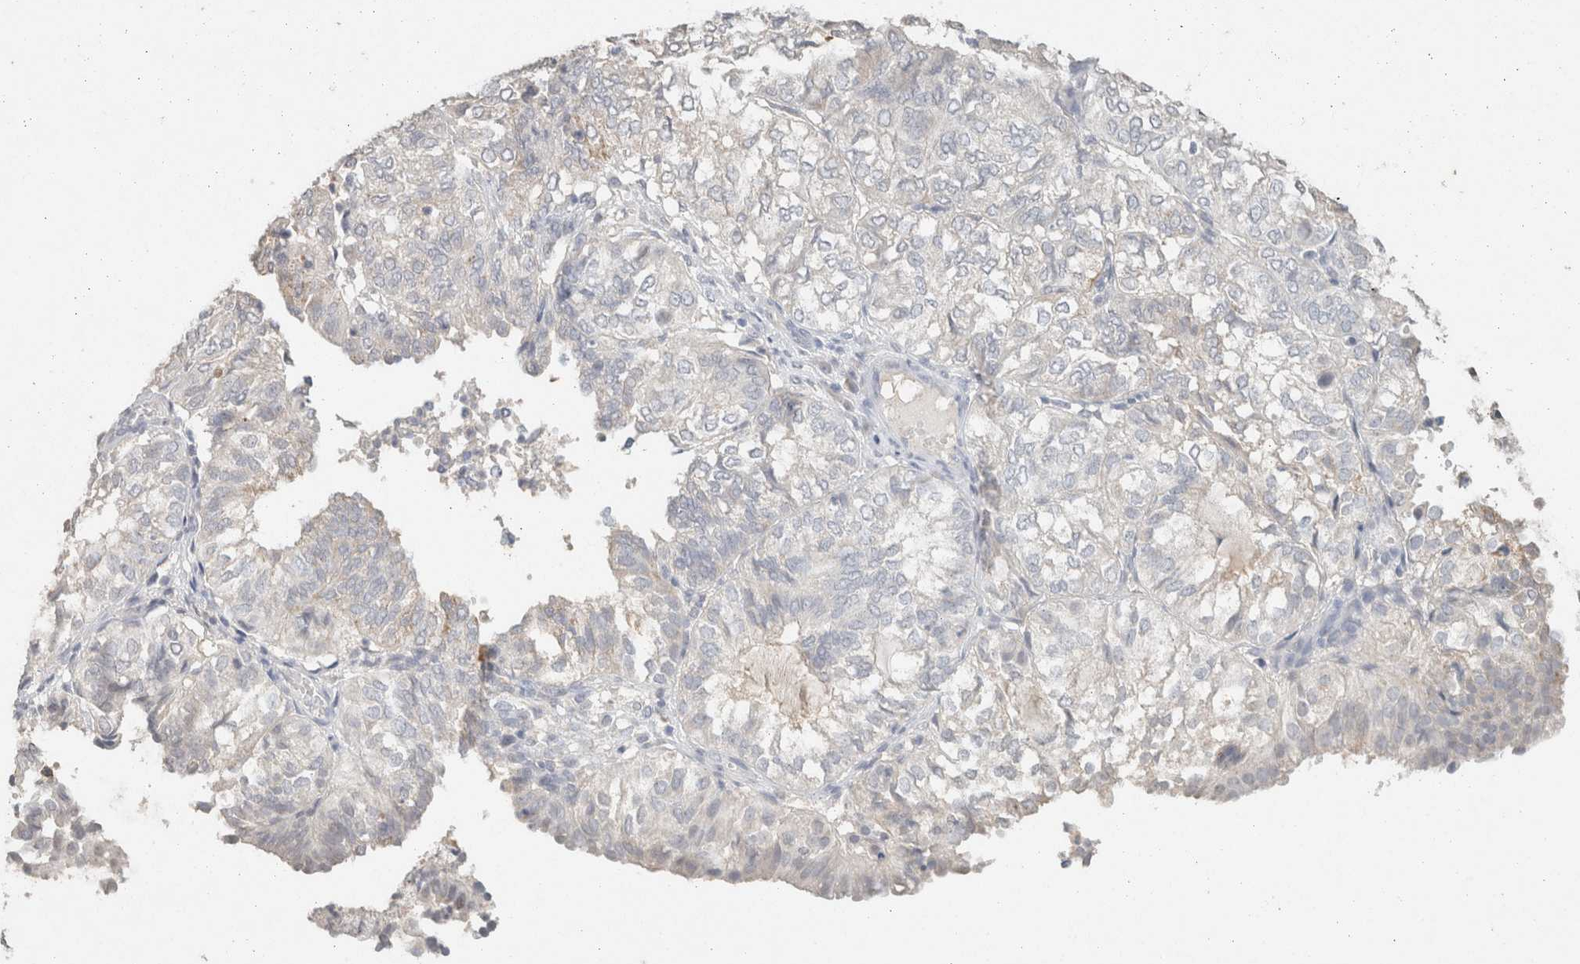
{"staining": {"intensity": "negative", "quantity": "none", "location": "none"}, "tissue": "endometrial cancer", "cell_type": "Tumor cells", "image_type": "cancer", "snomed": [{"axis": "morphology", "description": "Adenocarcinoma, NOS"}, {"axis": "topography", "description": "Uterus"}], "caption": "A histopathology image of human endometrial cancer (adenocarcinoma) is negative for staining in tumor cells.", "gene": "CPA1", "patient": {"sex": "female", "age": 60}}